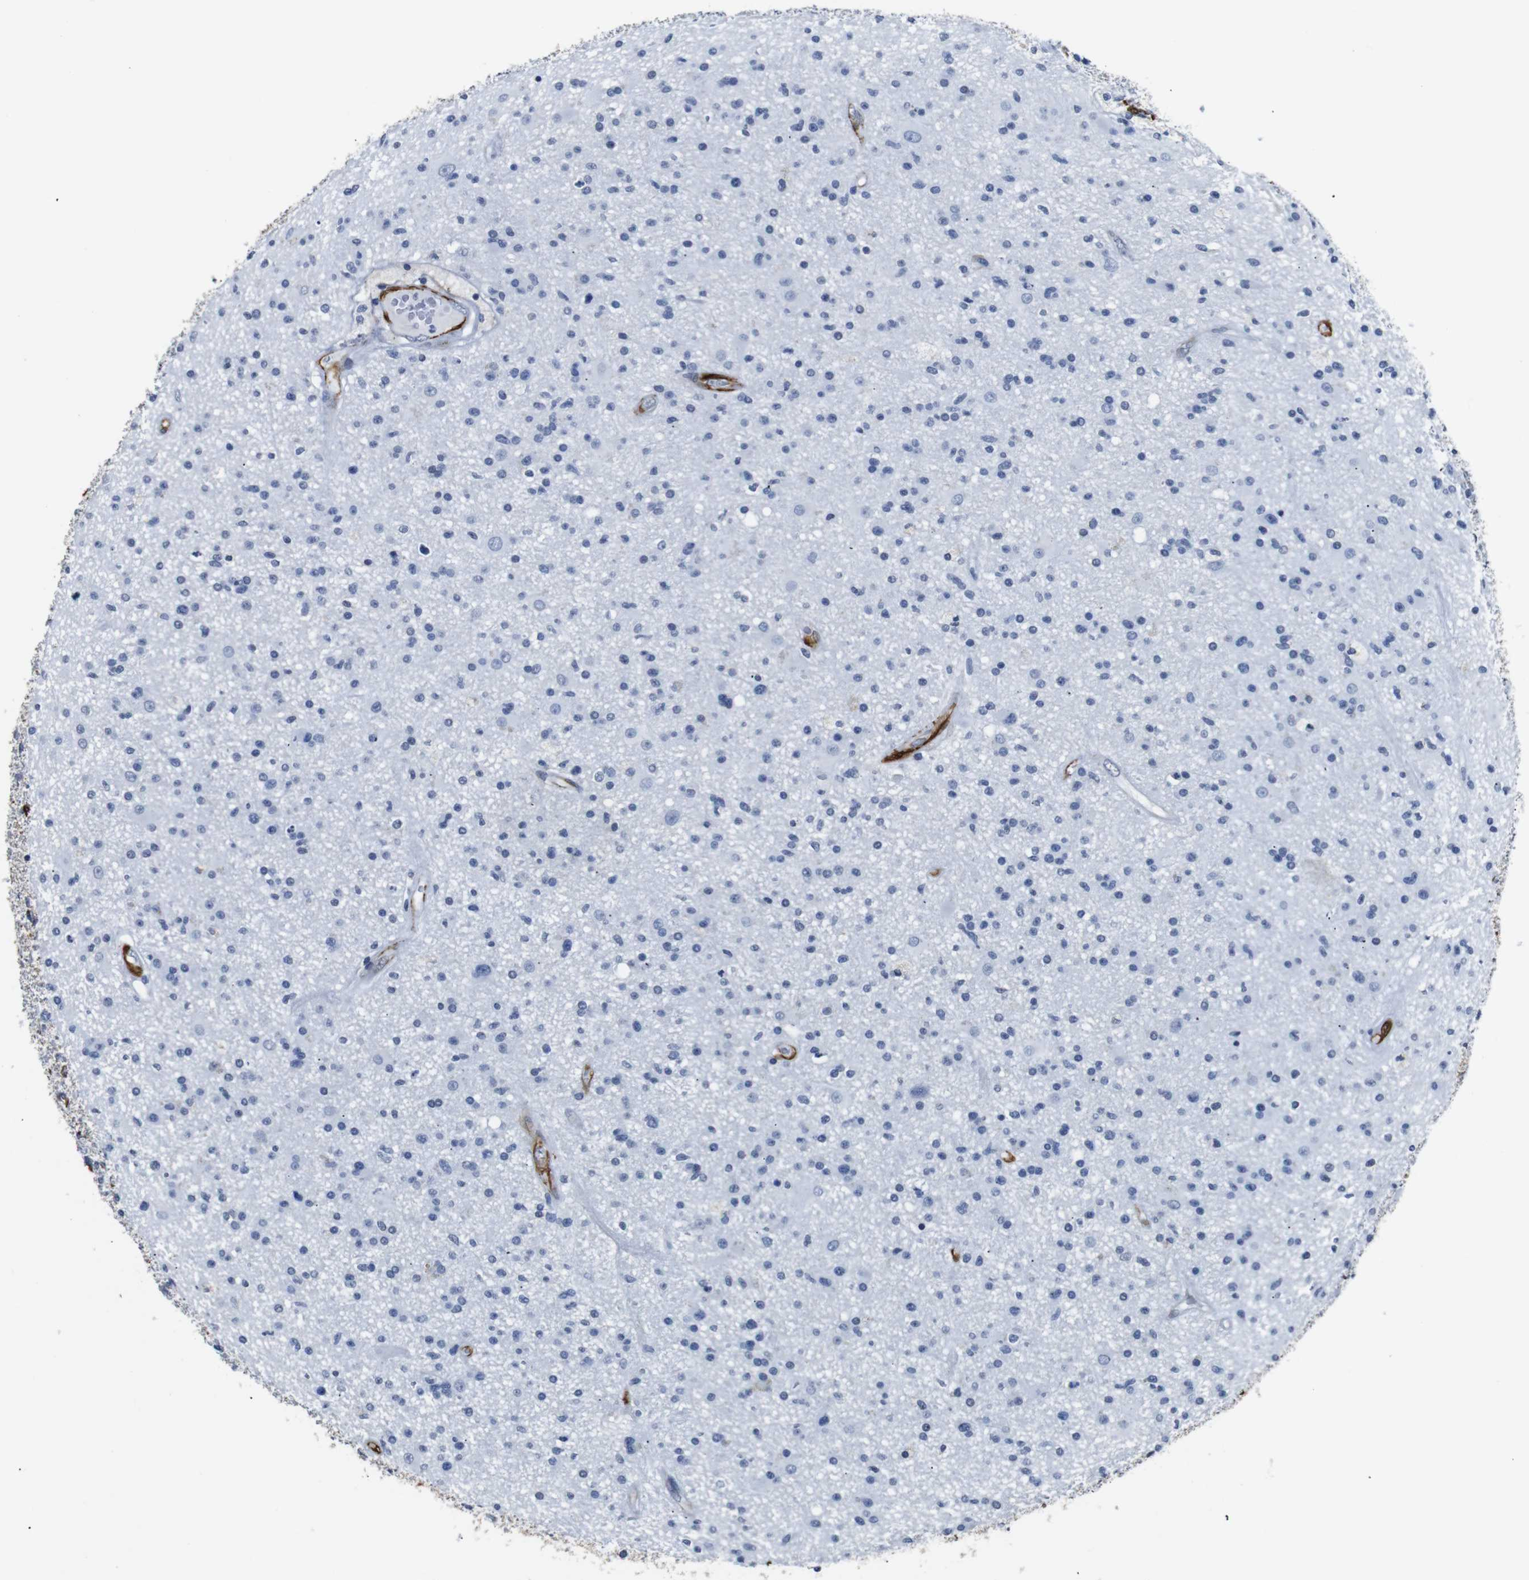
{"staining": {"intensity": "negative", "quantity": "none", "location": "none"}, "tissue": "glioma", "cell_type": "Tumor cells", "image_type": "cancer", "snomed": [{"axis": "morphology", "description": "Glioma, malignant, High grade"}, {"axis": "topography", "description": "Brain"}], "caption": "Glioma stained for a protein using immunohistochemistry (IHC) shows no positivity tumor cells.", "gene": "ACTA2", "patient": {"sex": "male", "age": 33}}